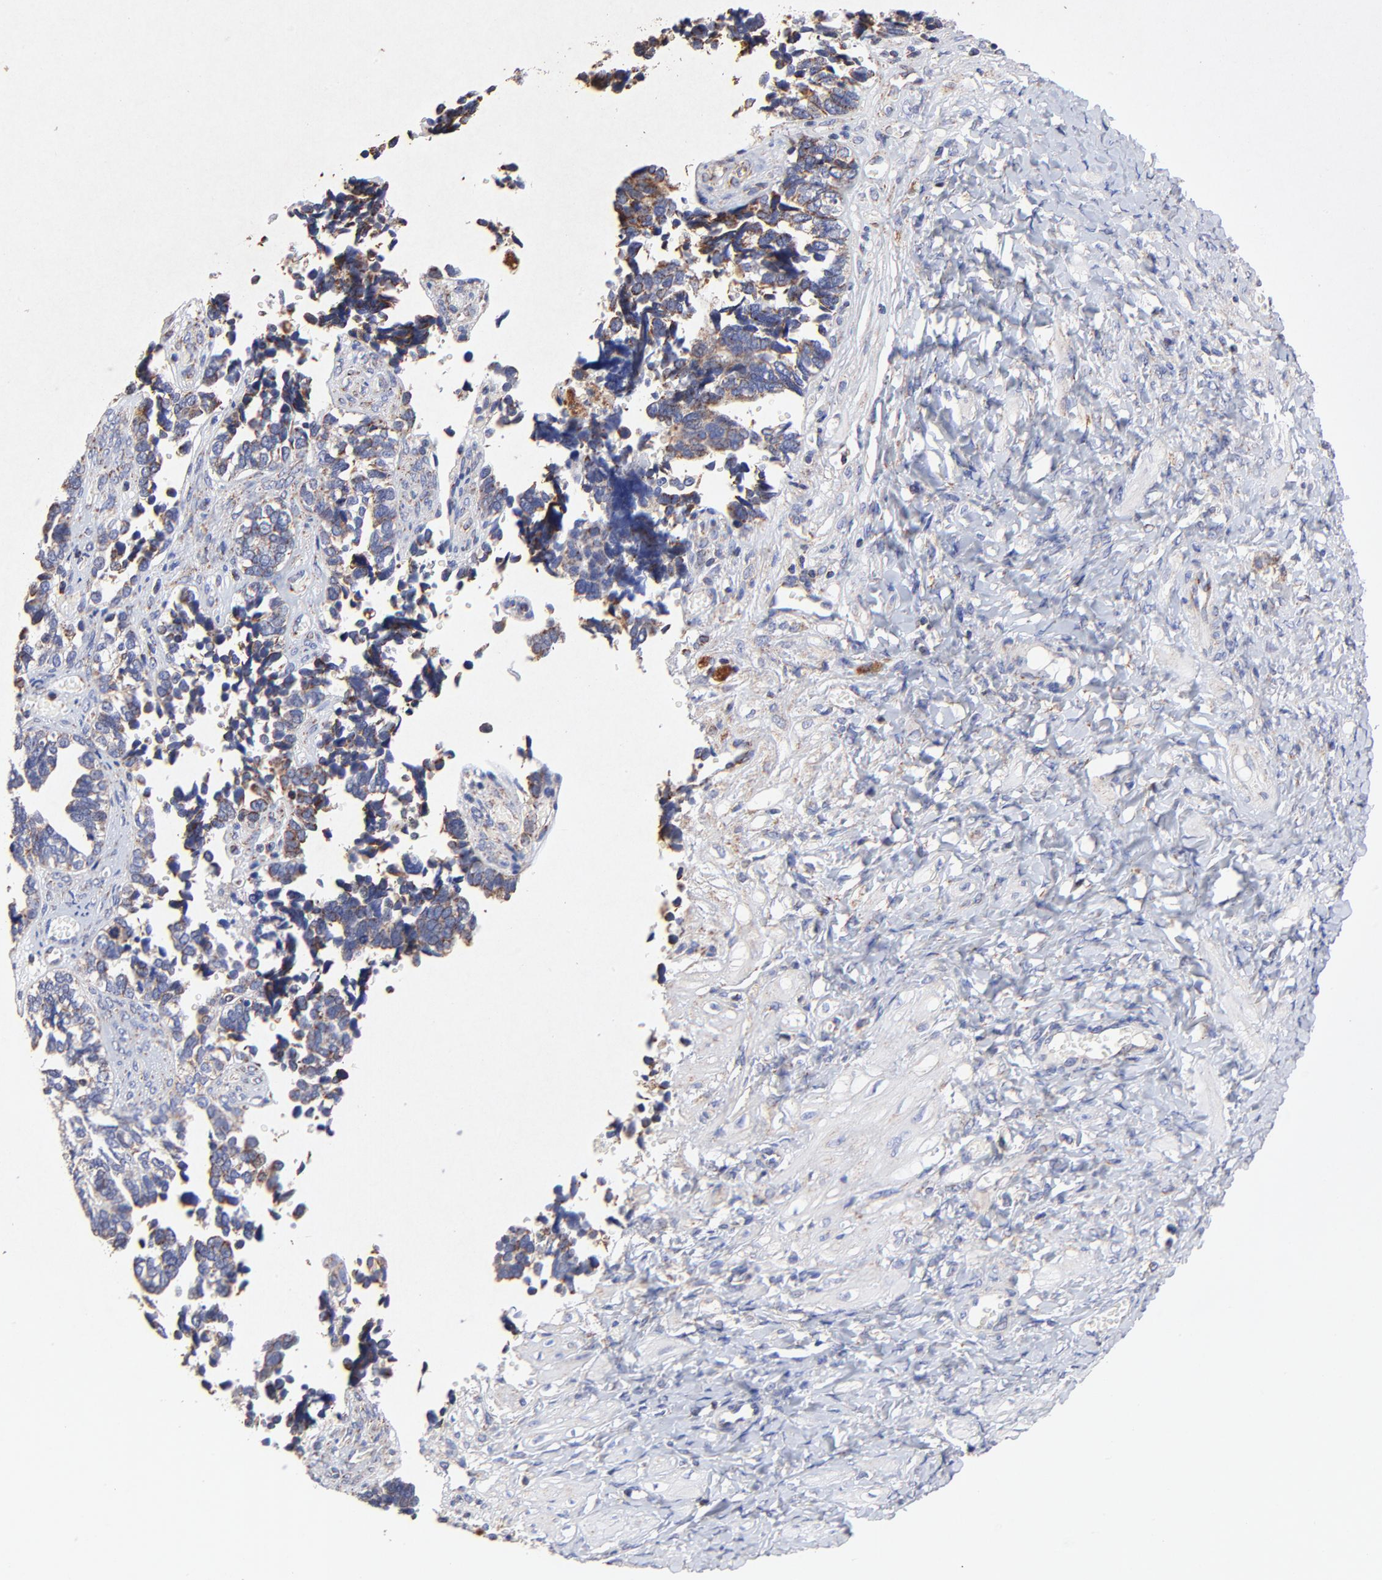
{"staining": {"intensity": "weak", "quantity": "25%-75%", "location": "cytoplasmic/membranous"}, "tissue": "ovarian cancer", "cell_type": "Tumor cells", "image_type": "cancer", "snomed": [{"axis": "morphology", "description": "Cystadenocarcinoma, serous, NOS"}, {"axis": "topography", "description": "Ovary"}], "caption": "A histopathology image of human serous cystadenocarcinoma (ovarian) stained for a protein exhibits weak cytoplasmic/membranous brown staining in tumor cells.", "gene": "SSBP1", "patient": {"sex": "female", "age": 77}}